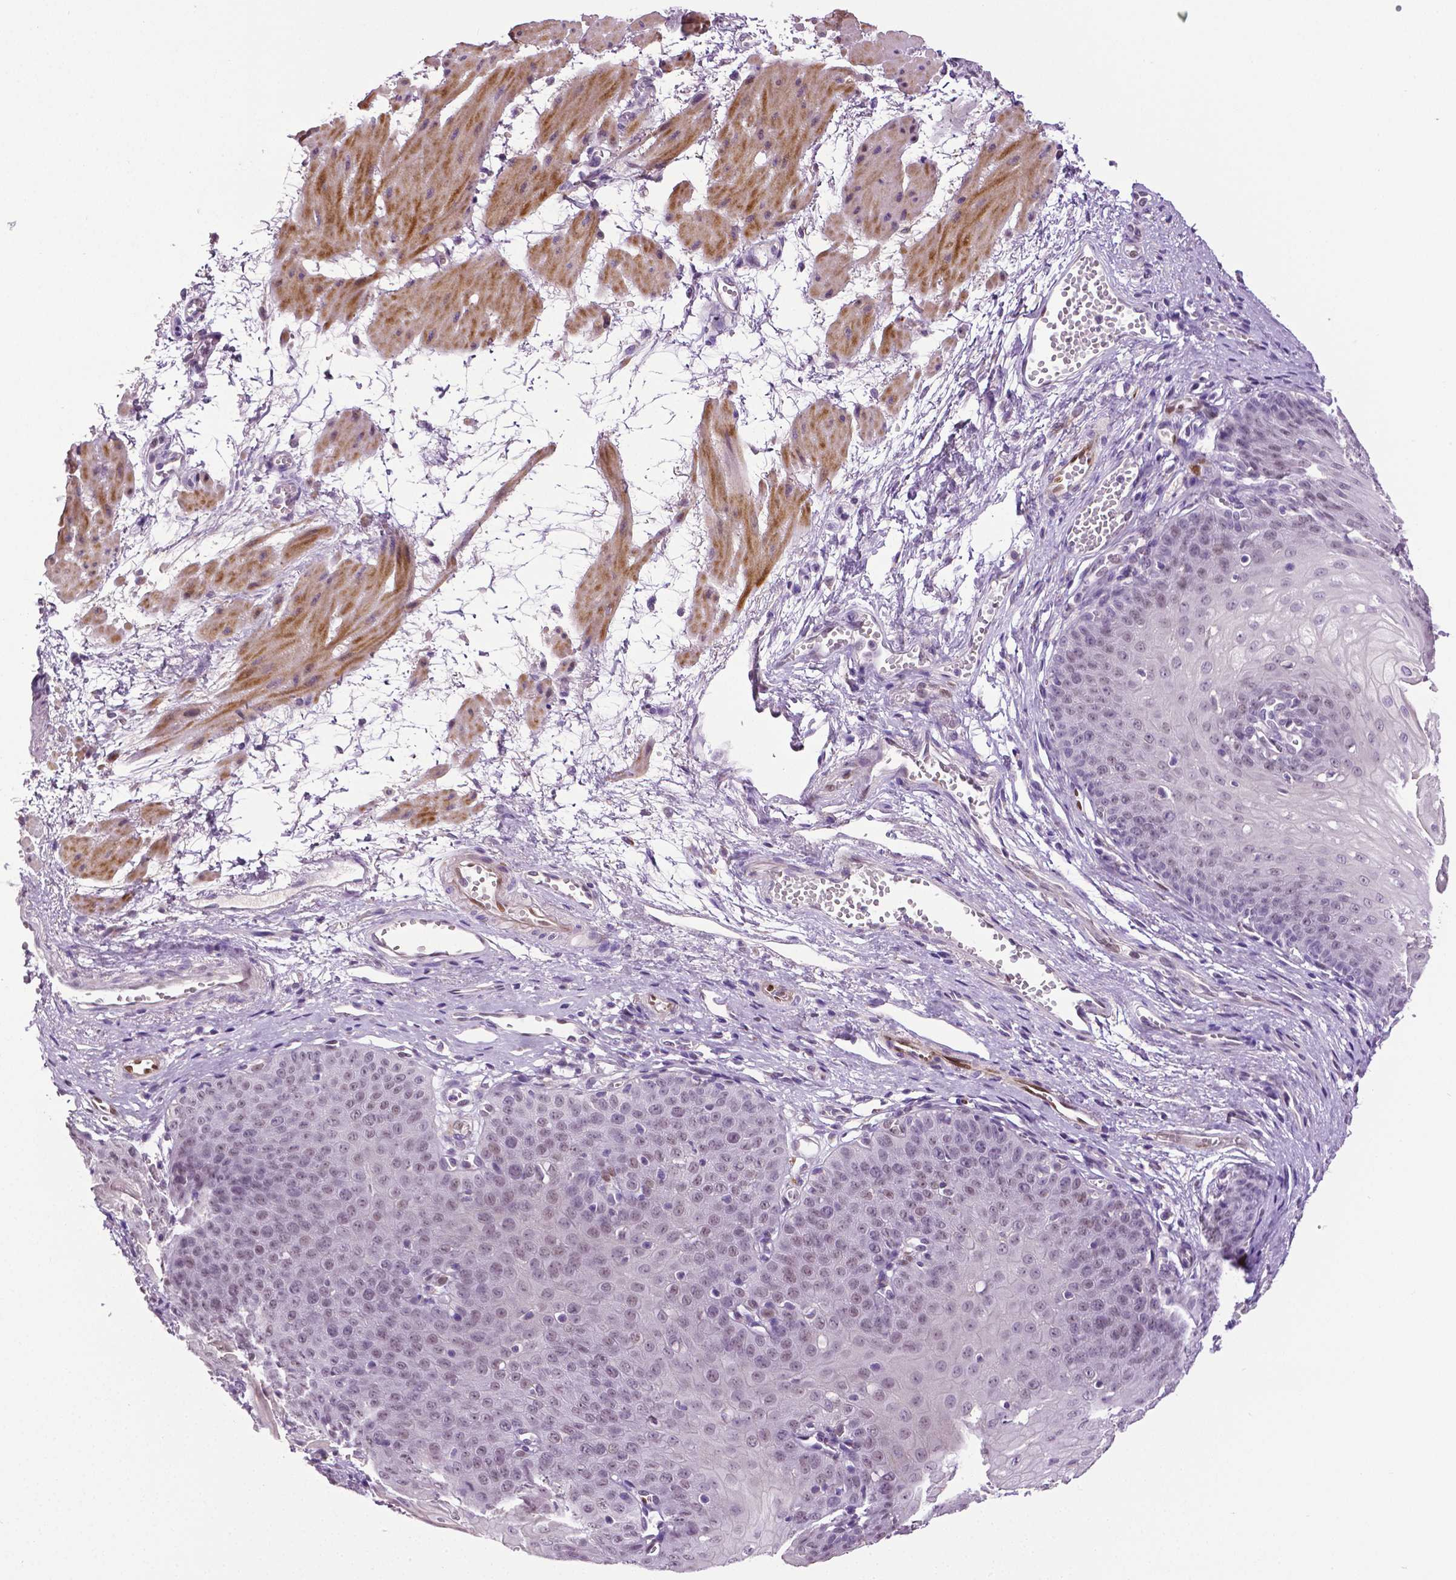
{"staining": {"intensity": "weak", "quantity": "25%-75%", "location": "nuclear"}, "tissue": "esophagus", "cell_type": "Squamous epithelial cells", "image_type": "normal", "snomed": [{"axis": "morphology", "description": "Normal tissue, NOS"}, {"axis": "topography", "description": "Esophagus"}], "caption": "Esophagus stained with immunohistochemistry demonstrates weak nuclear expression in about 25%-75% of squamous epithelial cells.", "gene": "PTGER3", "patient": {"sex": "male", "age": 71}}